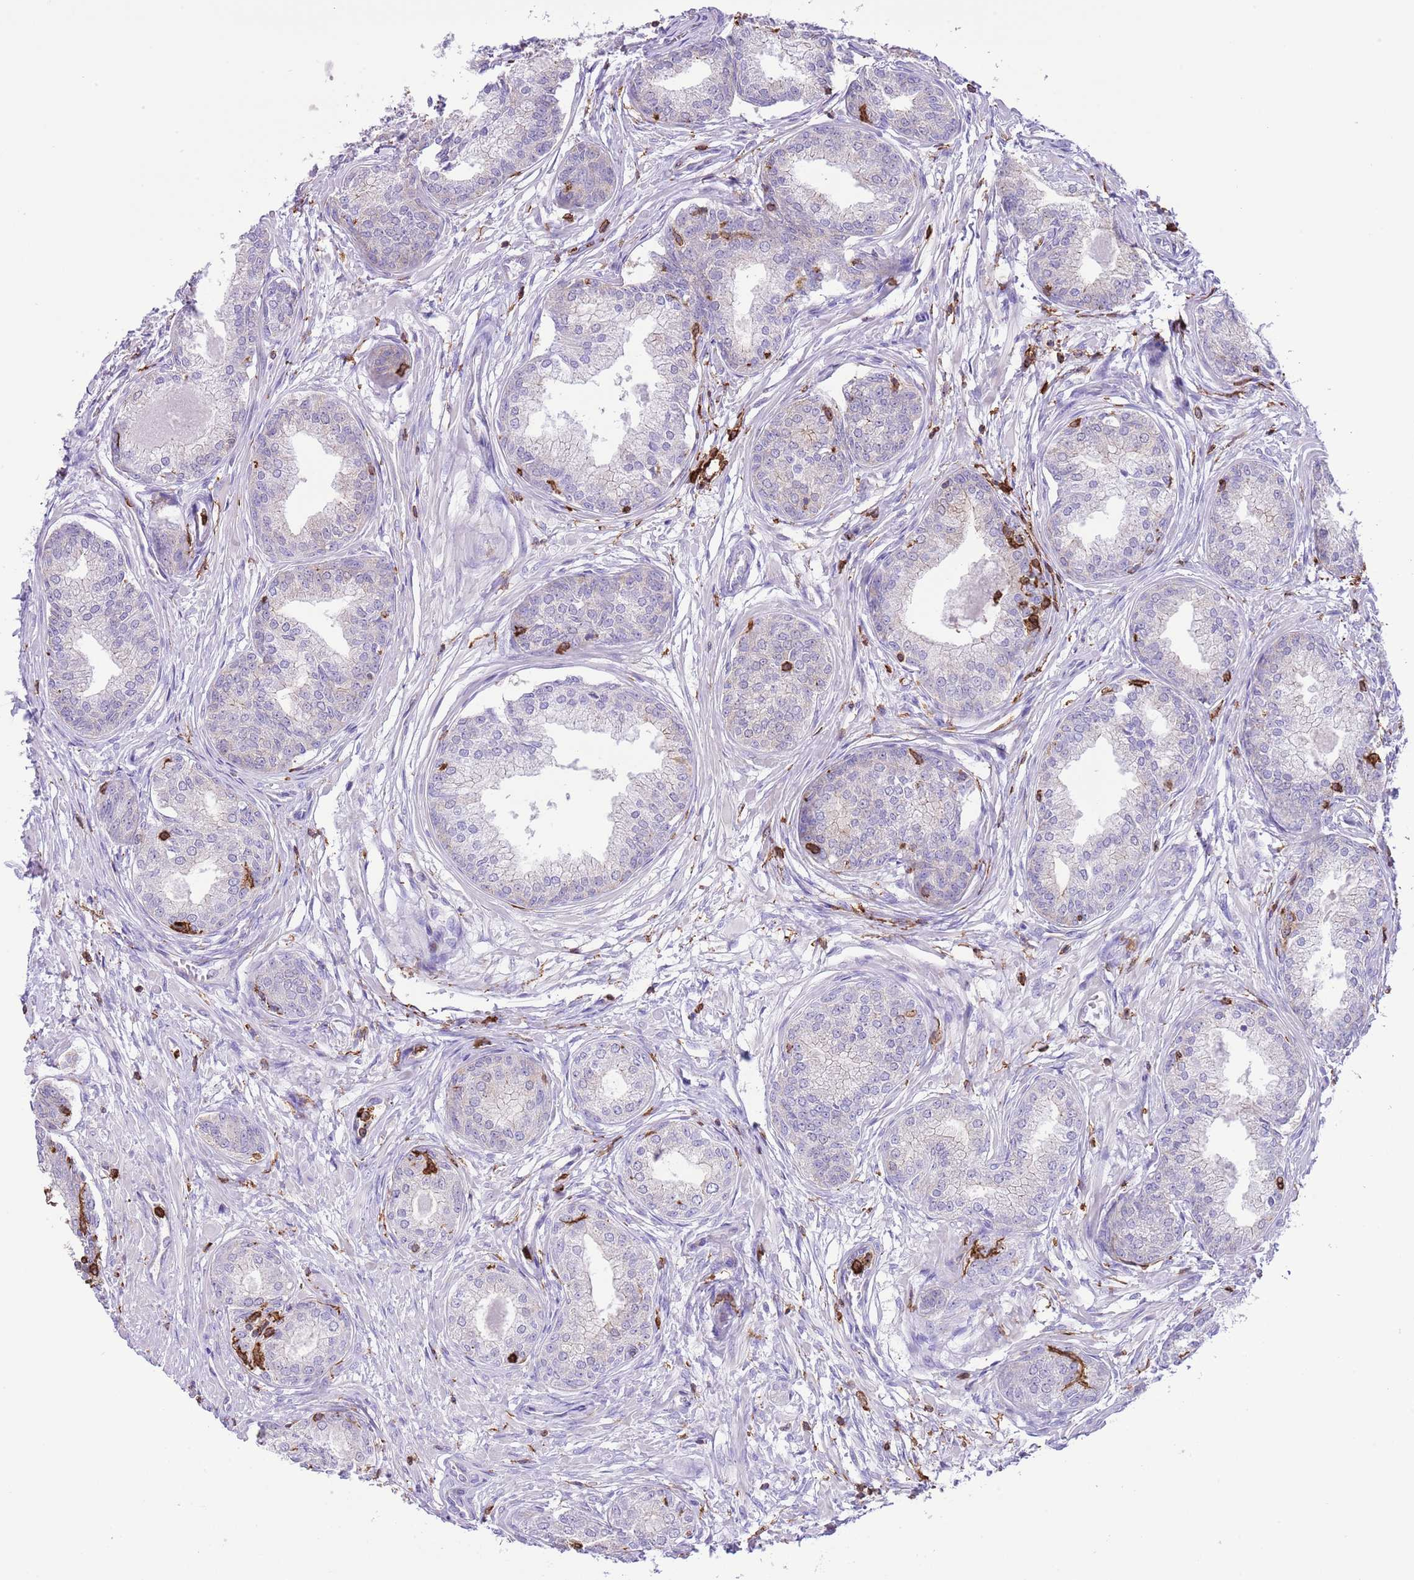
{"staining": {"intensity": "negative", "quantity": "none", "location": "none"}, "tissue": "prostate cancer", "cell_type": "Tumor cells", "image_type": "cancer", "snomed": [{"axis": "morphology", "description": "Adenocarcinoma, High grade"}, {"axis": "topography", "description": "Prostate"}], "caption": "Immunohistochemical staining of prostate cancer displays no significant staining in tumor cells.", "gene": "EFHD2", "patient": {"sex": "male", "age": 67}}